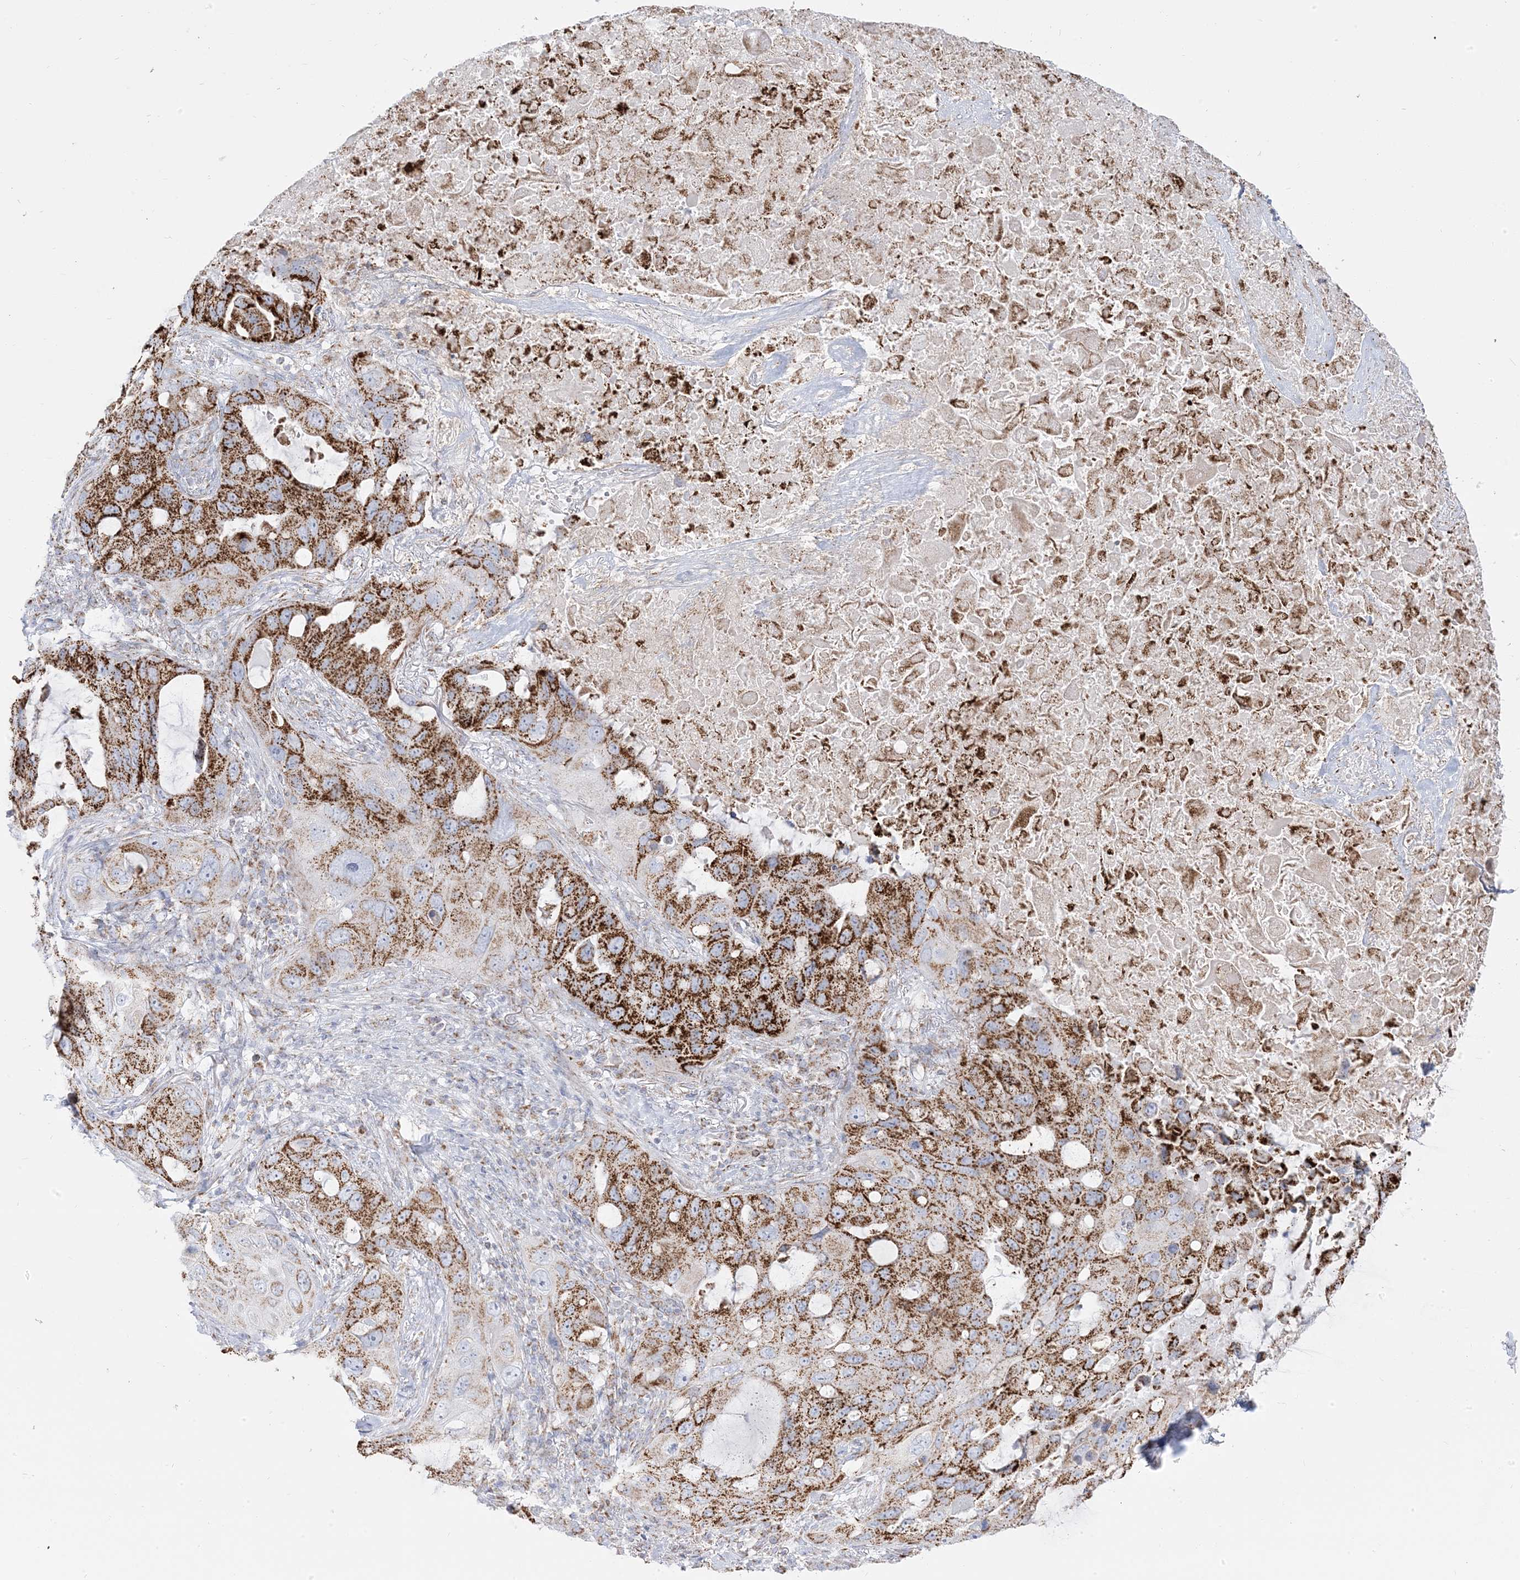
{"staining": {"intensity": "moderate", "quantity": ">75%", "location": "cytoplasmic/membranous"}, "tissue": "lung cancer", "cell_type": "Tumor cells", "image_type": "cancer", "snomed": [{"axis": "morphology", "description": "Squamous cell carcinoma, NOS"}, {"axis": "topography", "description": "Lung"}], "caption": "Lung cancer stained with a protein marker displays moderate staining in tumor cells.", "gene": "PCCB", "patient": {"sex": "female", "age": 73}}